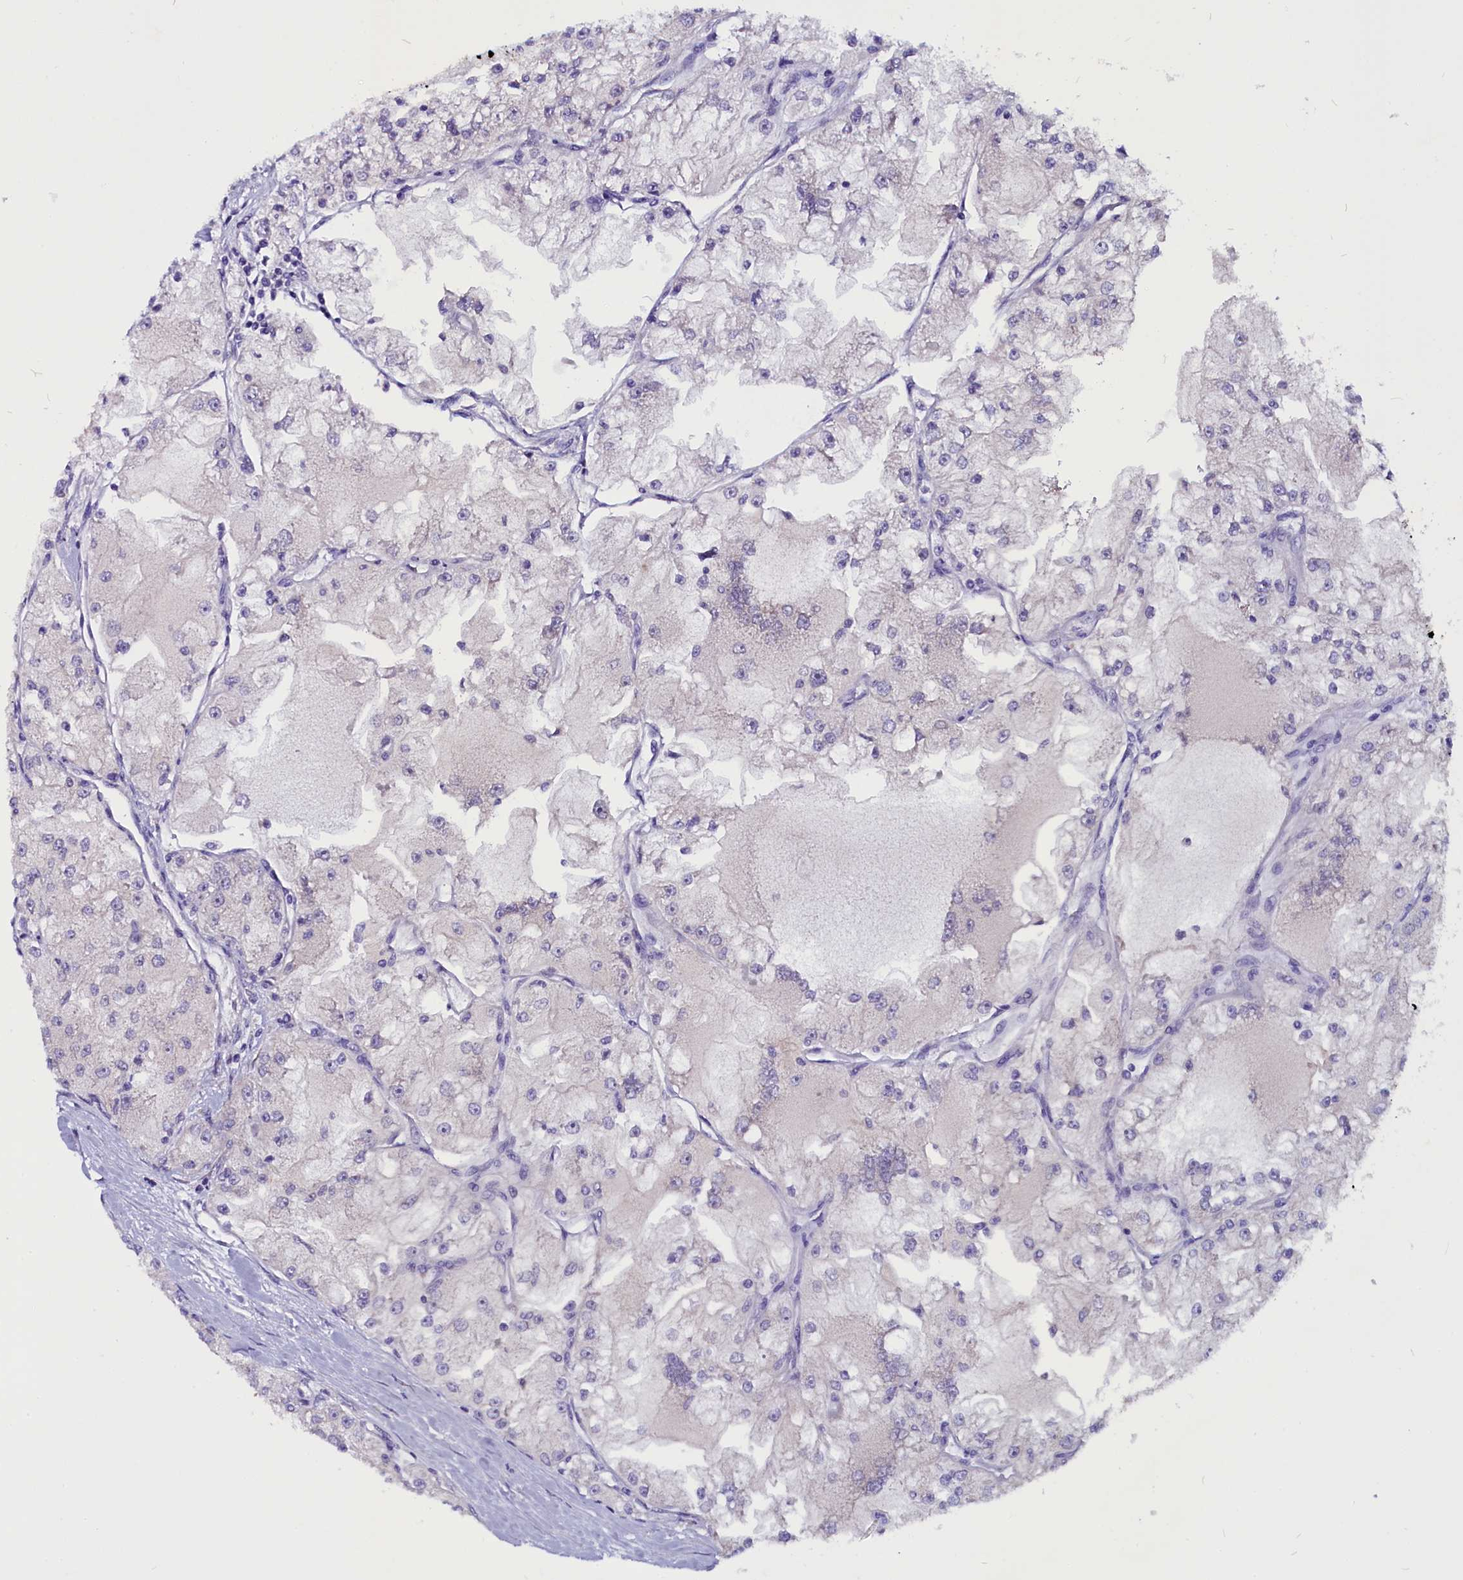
{"staining": {"intensity": "negative", "quantity": "none", "location": "none"}, "tissue": "renal cancer", "cell_type": "Tumor cells", "image_type": "cancer", "snomed": [{"axis": "morphology", "description": "Adenocarcinoma, NOS"}, {"axis": "topography", "description": "Kidney"}], "caption": "The histopathology image demonstrates no staining of tumor cells in adenocarcinoma (renal). (Stains: DAB (3,3'-diaminobenzidine) immunohistochemistry with hematoxylin counter stain, Microscopy: brightfield microscopy at high magnification).", "gene": "CEP170", "patient": {"sex": "female", "age": 72}}